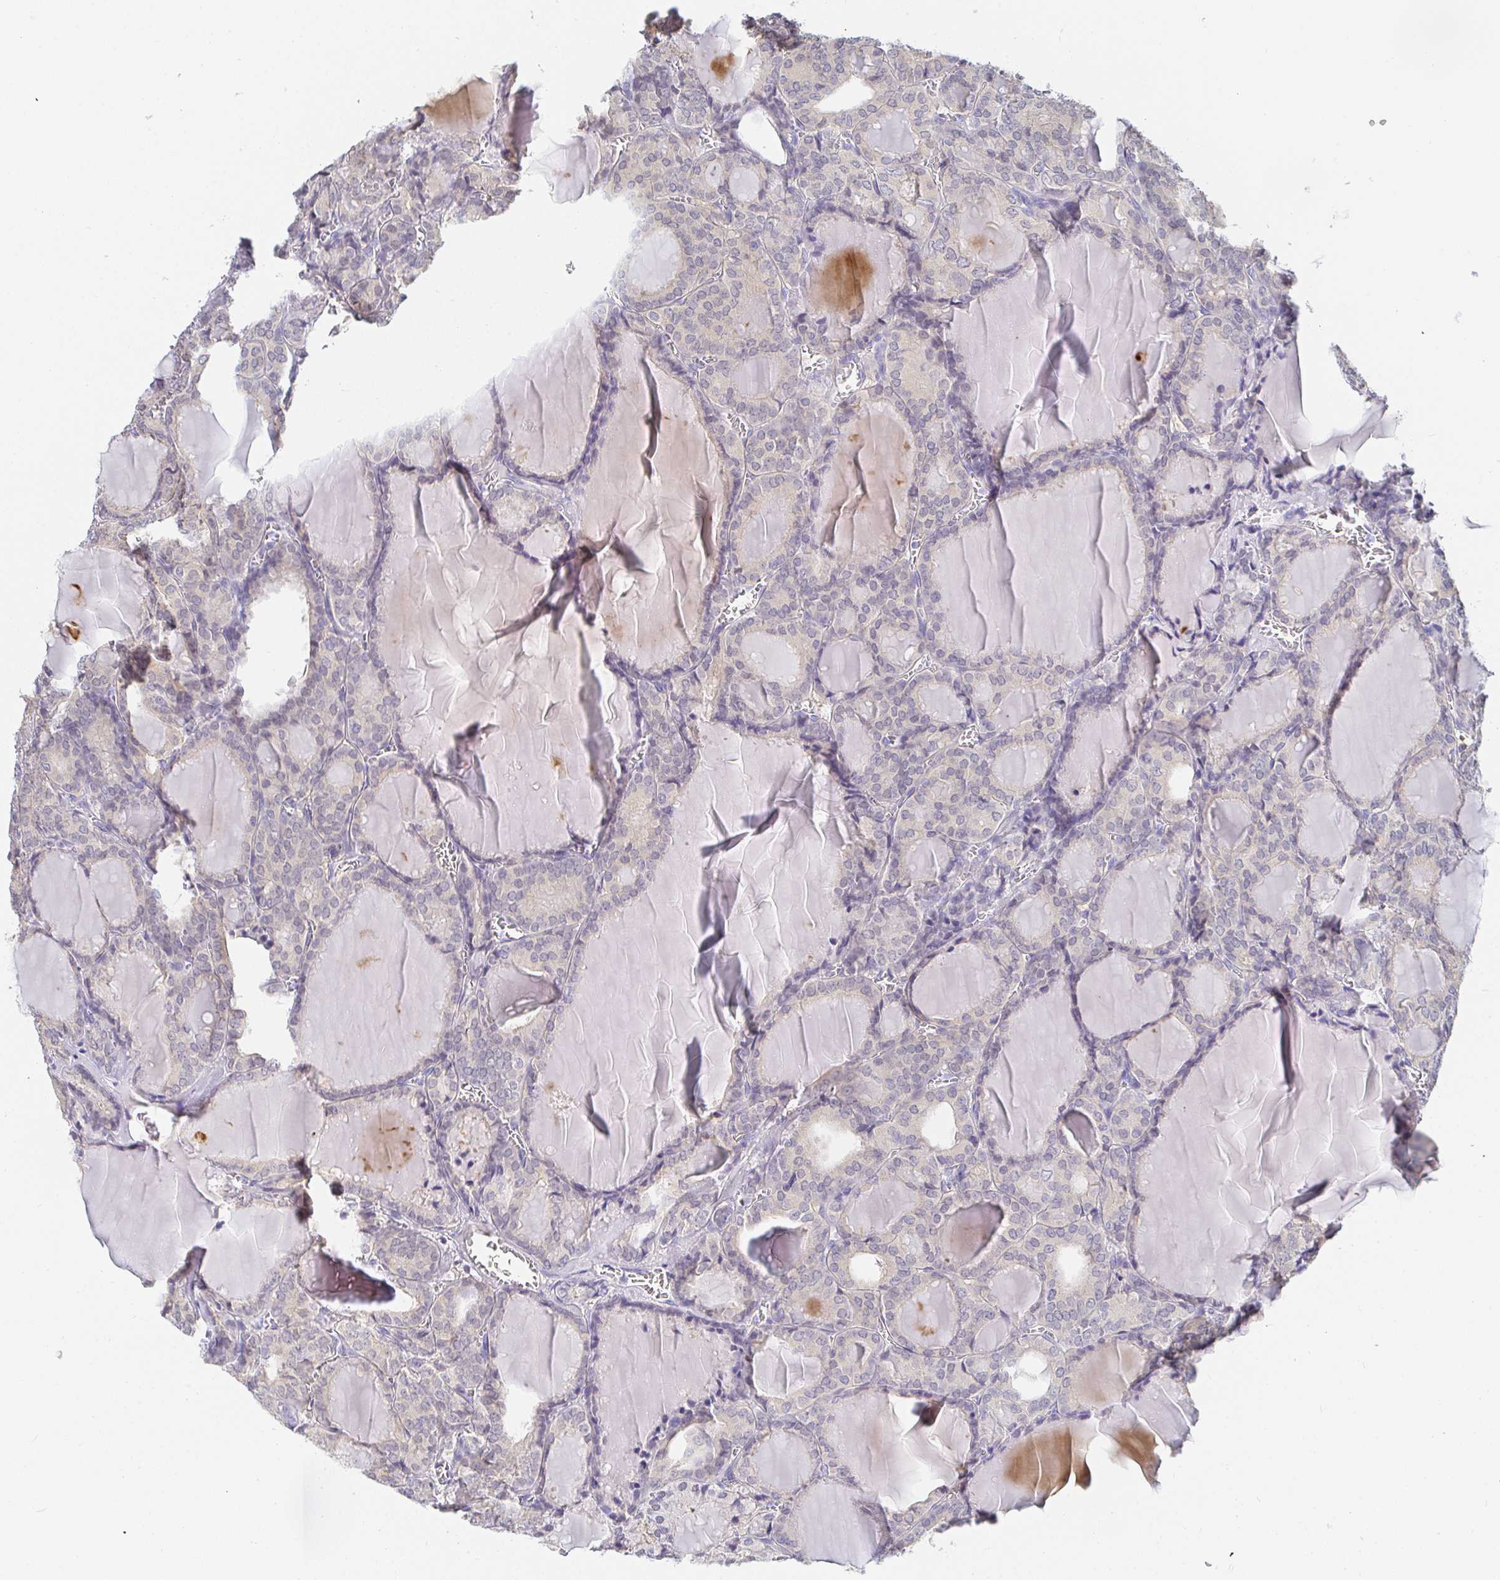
{"staining": {"intensity": "negative", "quantity": "none", "location": "none"}, "tissue": "thyroid cancer", "cell_type": "Tumor cells", "image_type": "cancer", "snomed": [{"axis": "morphology", "description": "Follicular adenoma carcinoma, NOS"}, {"axis": "topography", "description": "Thyroid gland"}], "caption": "This is an IHC photomicrograph of follicular adenoma carcinoma (thyroid). There is no positivity in tumor cells.", "gene": "PDE6B", "patient": {"sex": "male", "age": 74}}